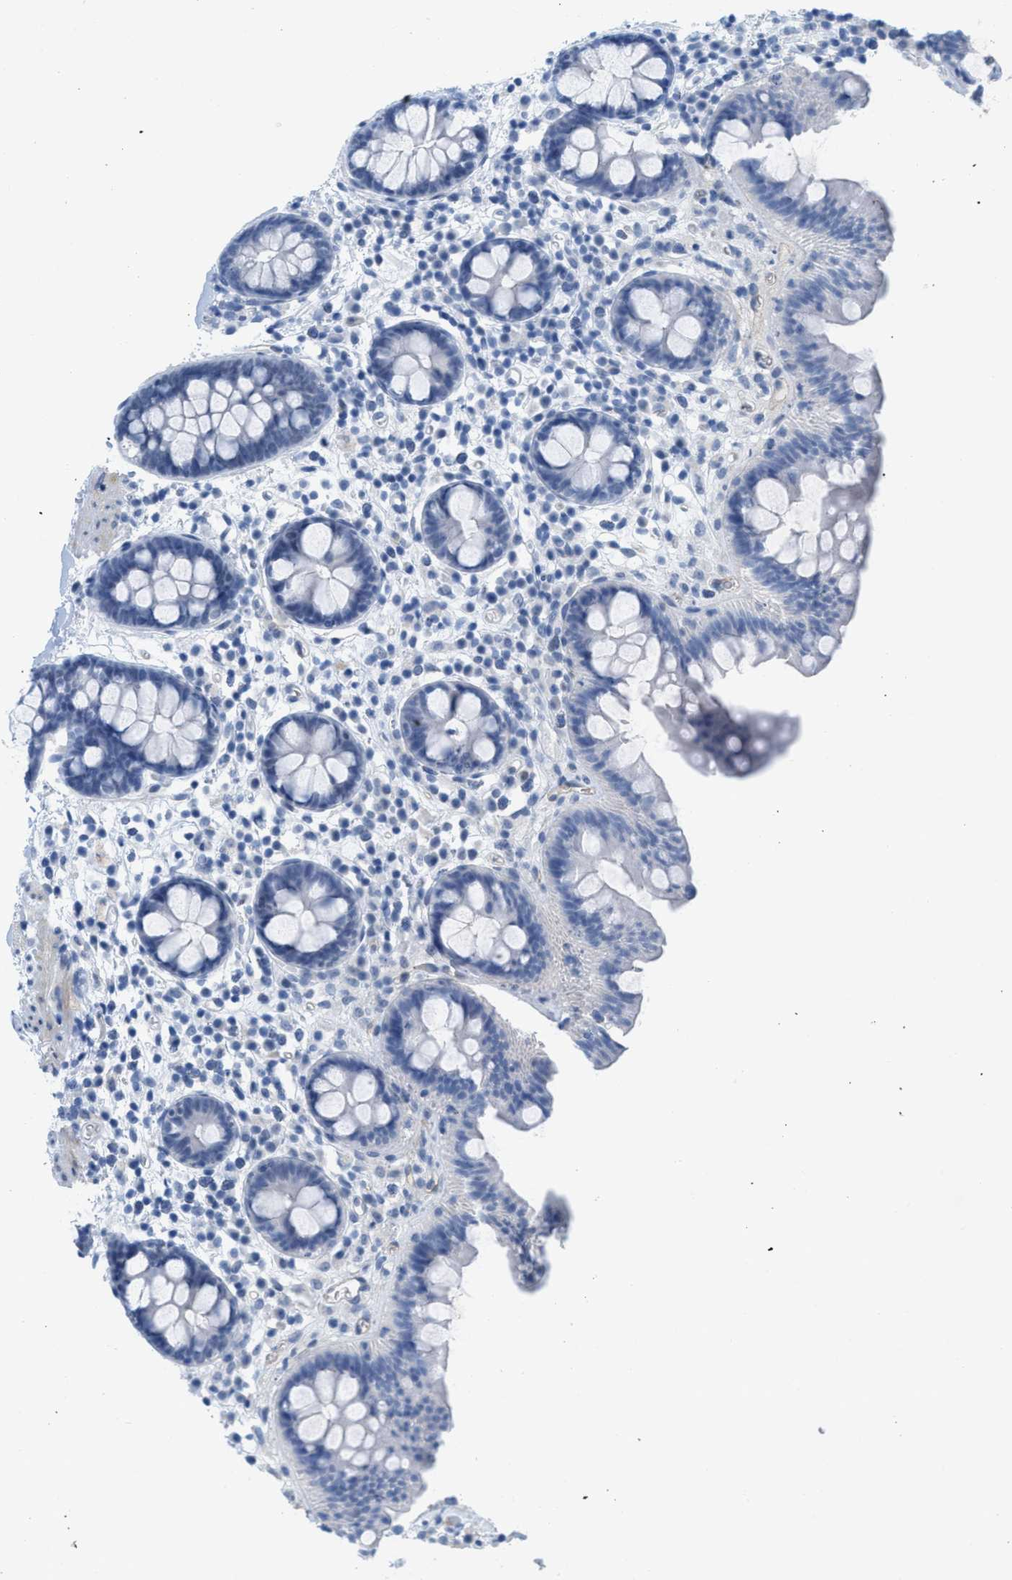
{"staining": {"intensity": "negative", "quantity": "none", "location": "none"}, "tissue": "colon", "cell_type": "Endothelial cells", "image_type": "normal", "snomed": [{"axis": "morphology", "description": "Normal tissue, NOS"}, {"axis": "topography", "description": "Colon"}], "caption": "Immunohistochemistry micrograph of unremarkable human colon stained for a protein (brown), which demonstrates no positivity in endothelial cells. (IHC, brightfield microscopy, high magnification).", "gene": "HLTF", "patient": {"sex": "female", "age": 80}}